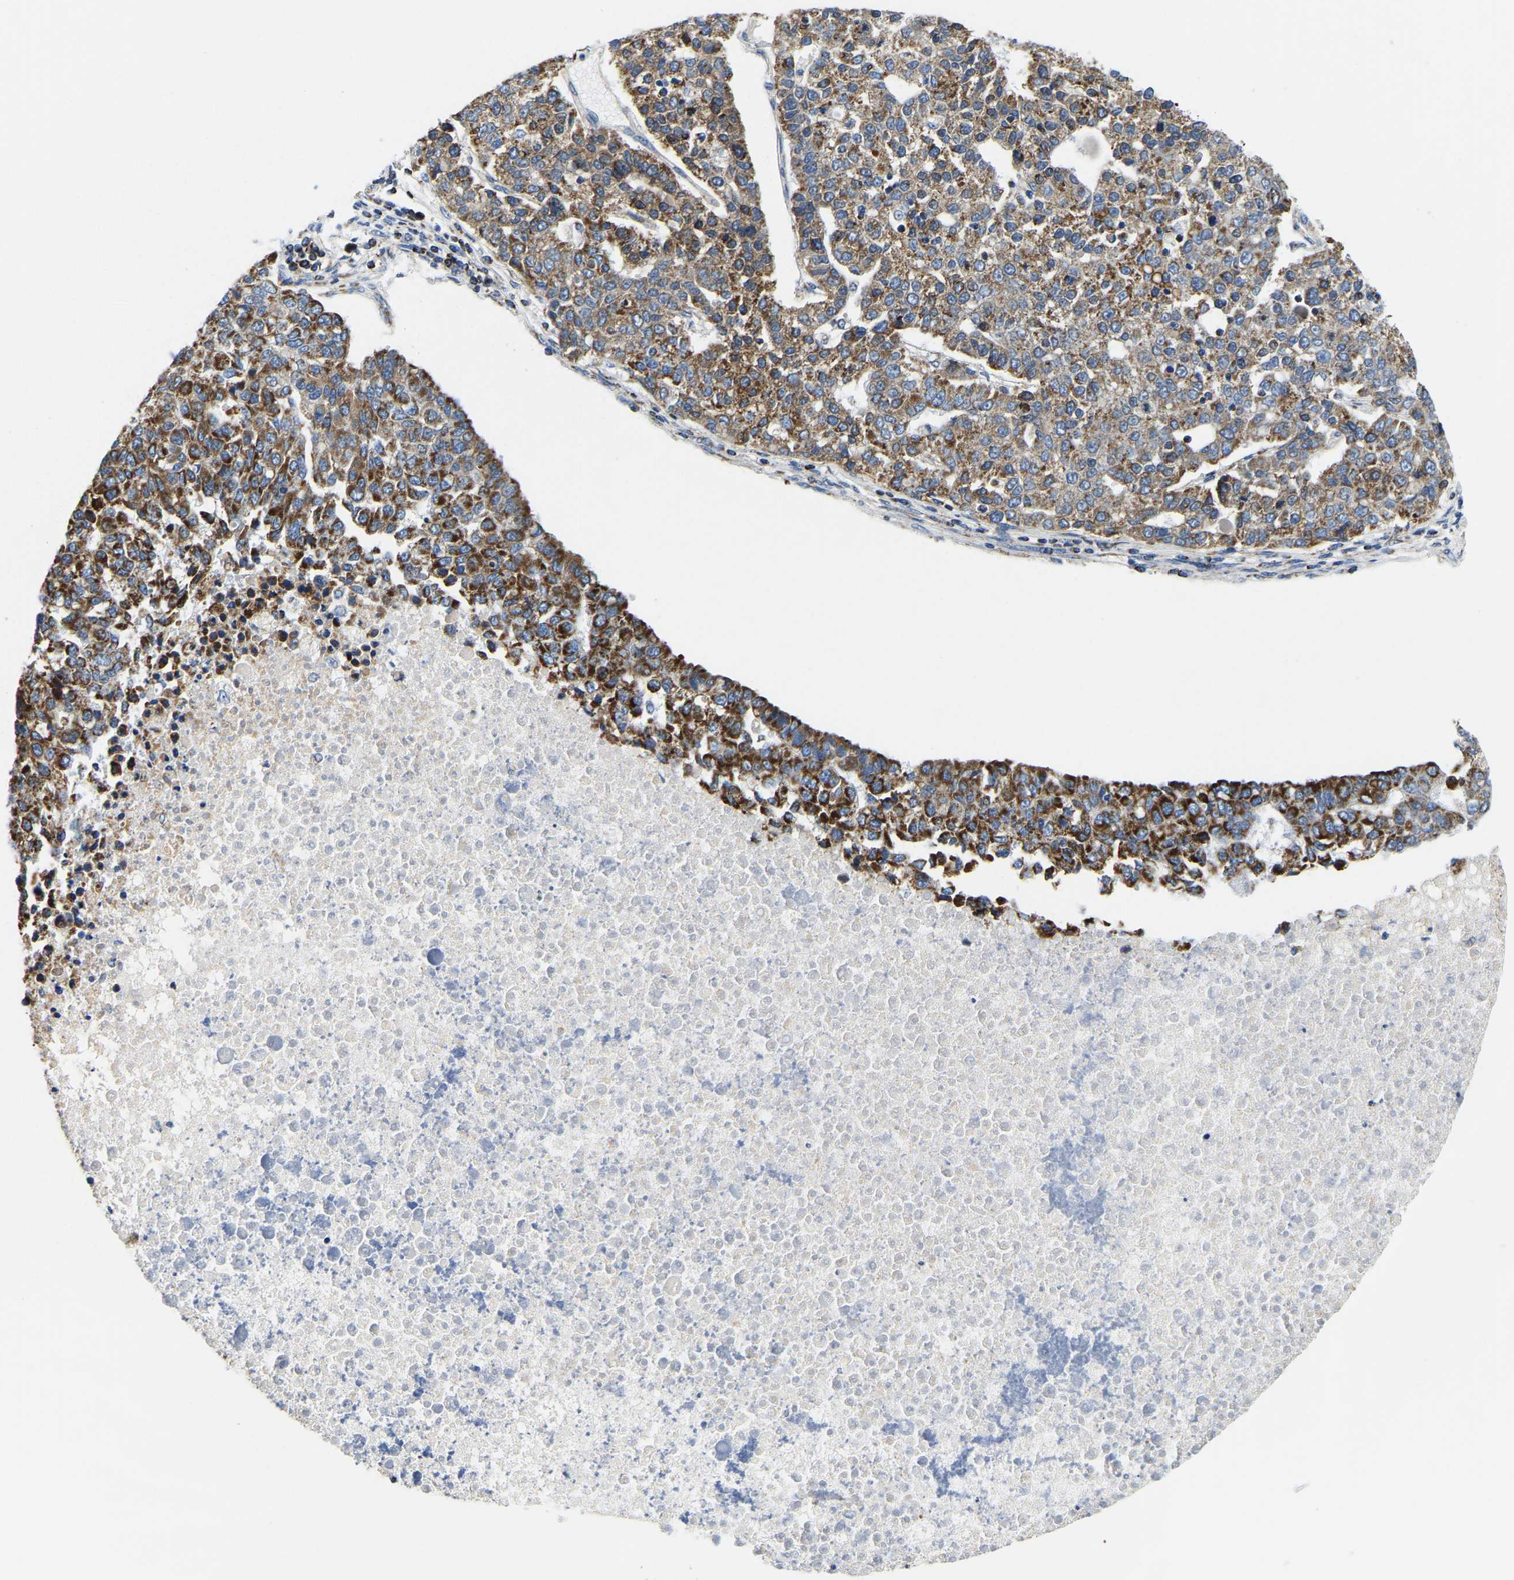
{"staining": {"intensity": "strong", "quantity": "25%-75%", "location": "cytoplasmic/membranous"}, "tissue": "pancreatic cancer", "cell_type": "Tumor cells", "image_type": "cancer", "snomed": [{"axis": "morphology", "description": "Adenocarcinoma, NOS"}, {"axis": "topography", "description": "Pancreas"}], "caption": "Human pancreatic adenocarcinoma stained for a protein (brown) shows strong cytoplasmic/membranous positive expression in about 25%-75% of tumor cells.", "gene": "SFXN1", "patient": {"sex": "female", "age": 61}}